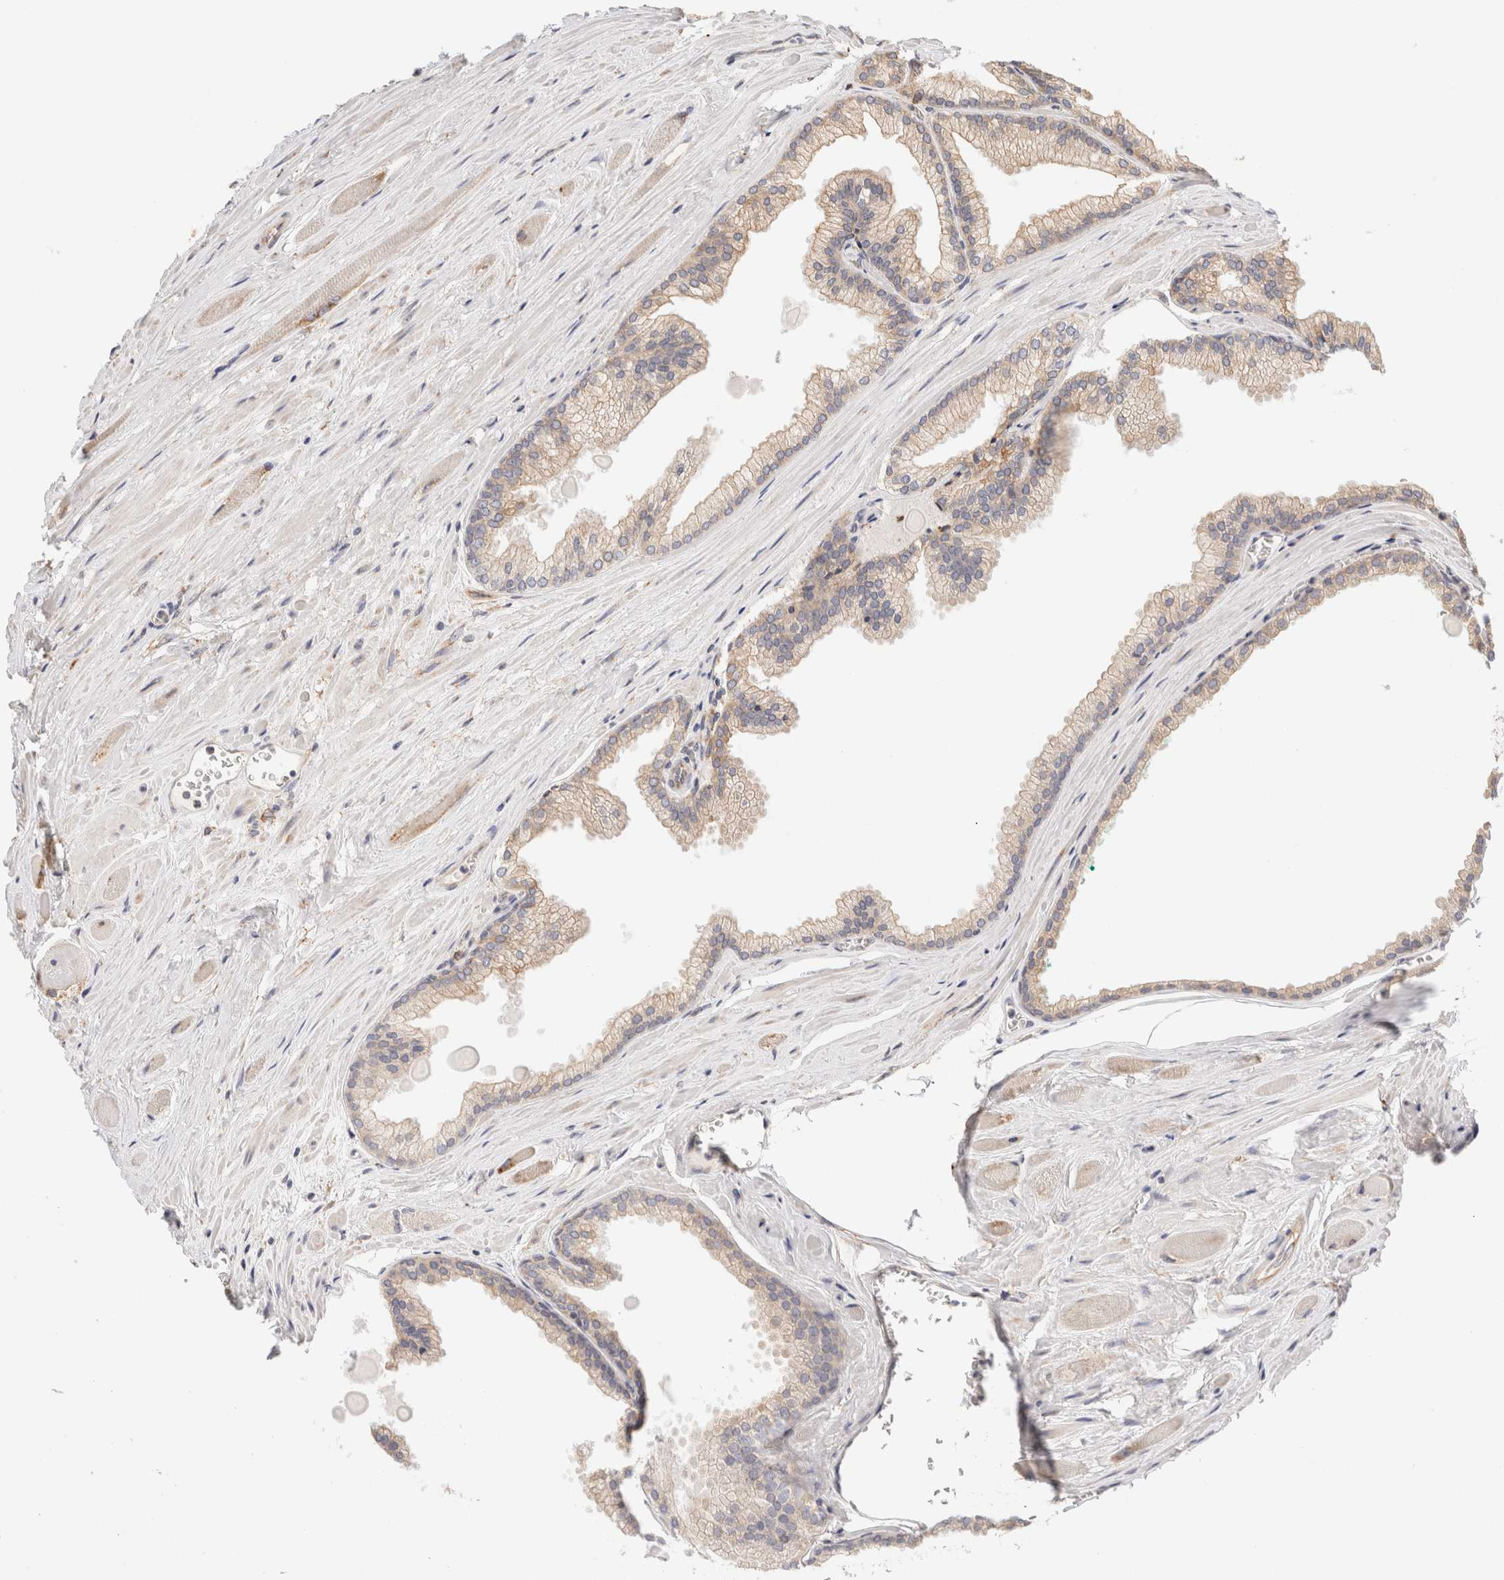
{"staining": {"intensity": "weak", "quantity": ">75%", "location": "cytoplasmic/membranous"}, "tissue": "prostate cancer", "cell_type": "Tumor cells", "image_type": "cancer", "snomed": [{"axis": "morphology", "description": "Adenocarcinoma, Low grade"}, {"axis": "topography", "description": "Prostate"}], "caption": "Immunohistochemistry histopathology image of human prostate cancer stained for a protein (brown), which displays low levels of weak cytoplasmic/membranous staining in approximately >75% of tumor cells.", "gene": "FER", "patient": {"sex": "male", "age": 59}}